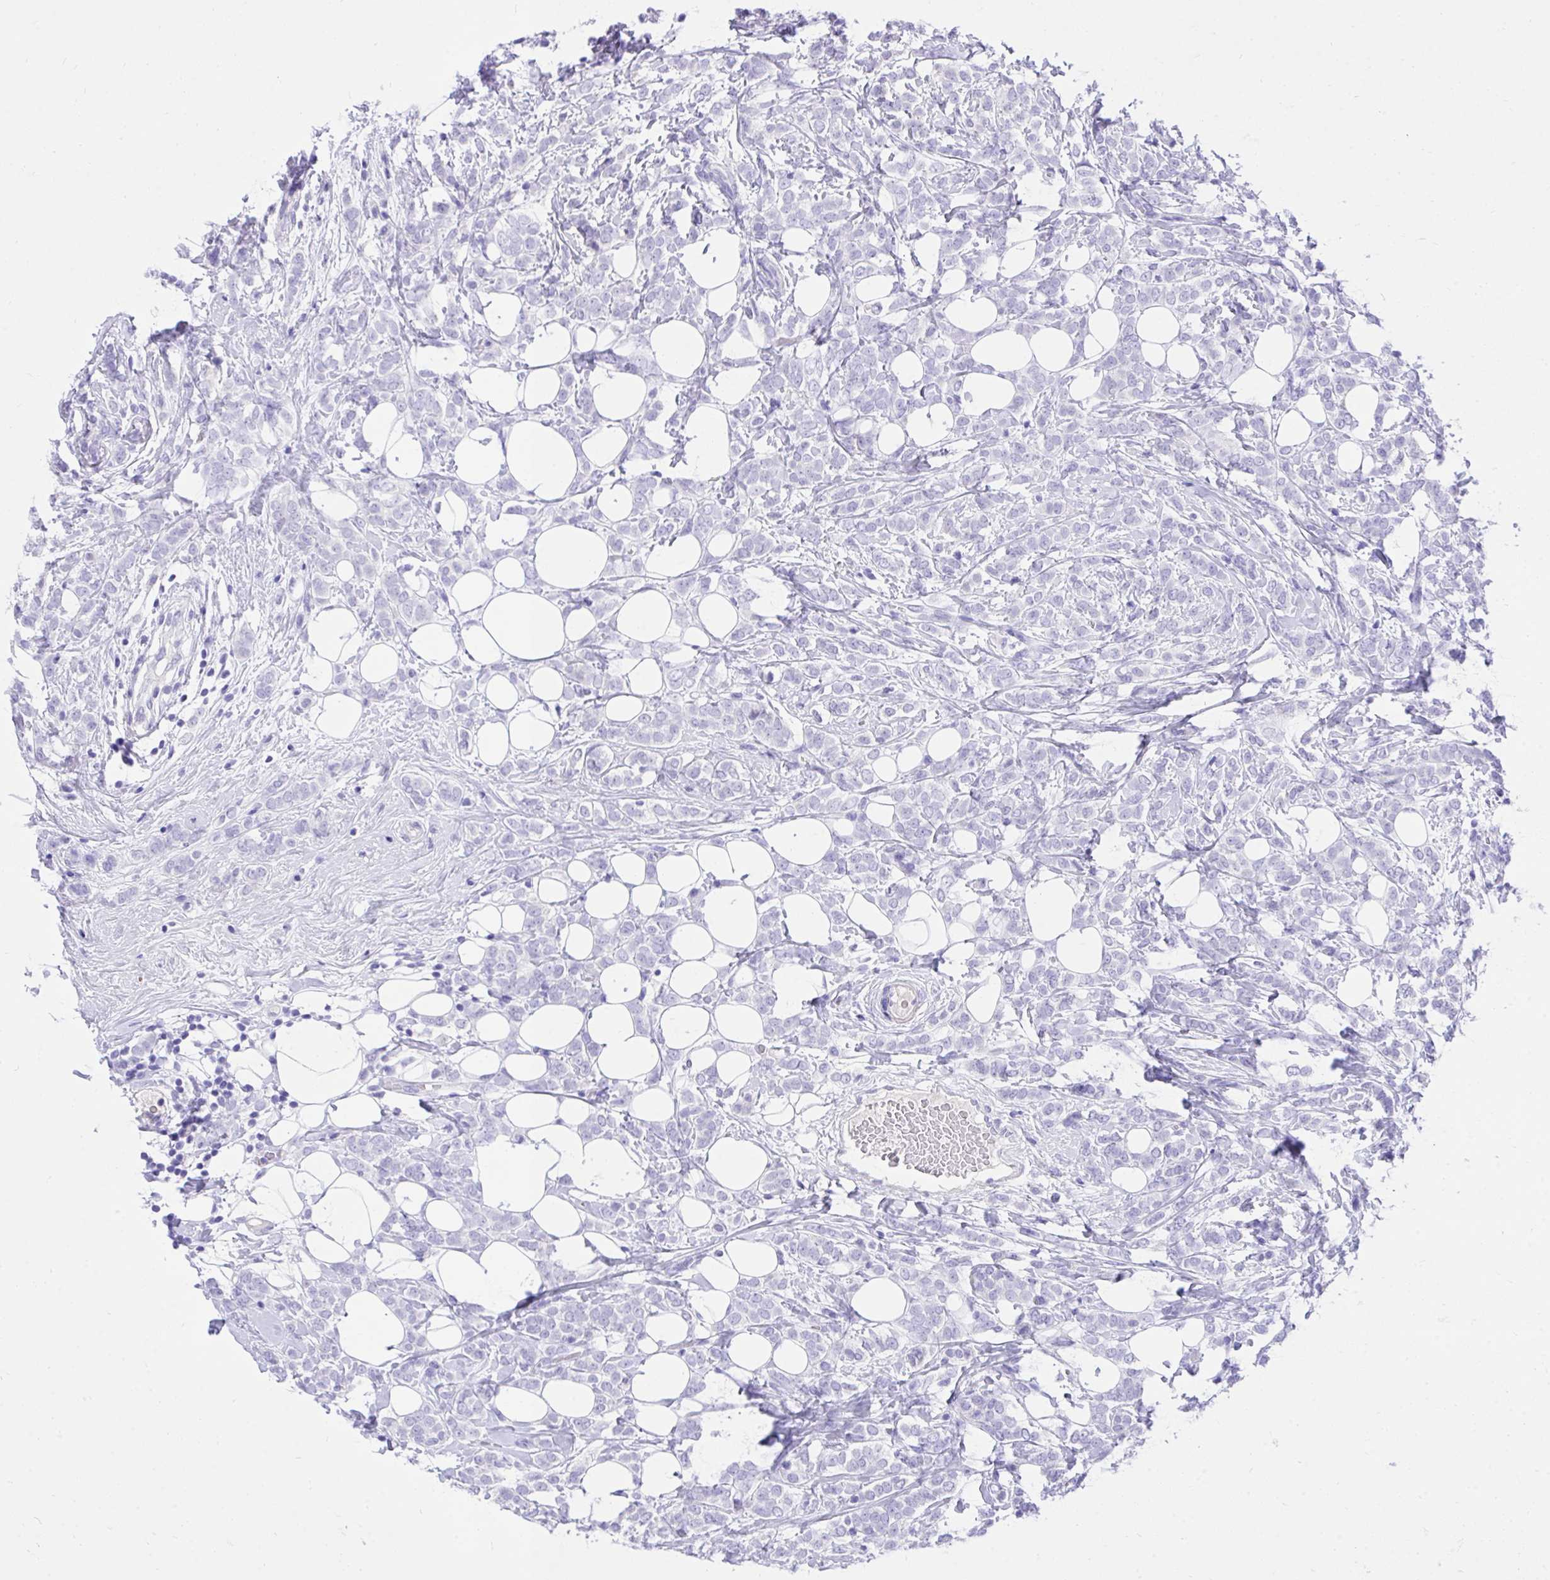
{"staining": {"intensity": "negative", "quantity": "none", "location": "none"}, "tissue": "breast cancer", "cell_type": "Tumor cells", "image_type": "cancer", "snomed": [{"axis": "morphology", "description": "Lobular carcinoma"}, {"axis": "topography", "description": "Breast"}], "caption": "A micrograph of breast cancer stained for a protein displays no brown staining in tumor cells.", "gene": "KCNN4", "patient": {"sex": "female", "age": 49}}